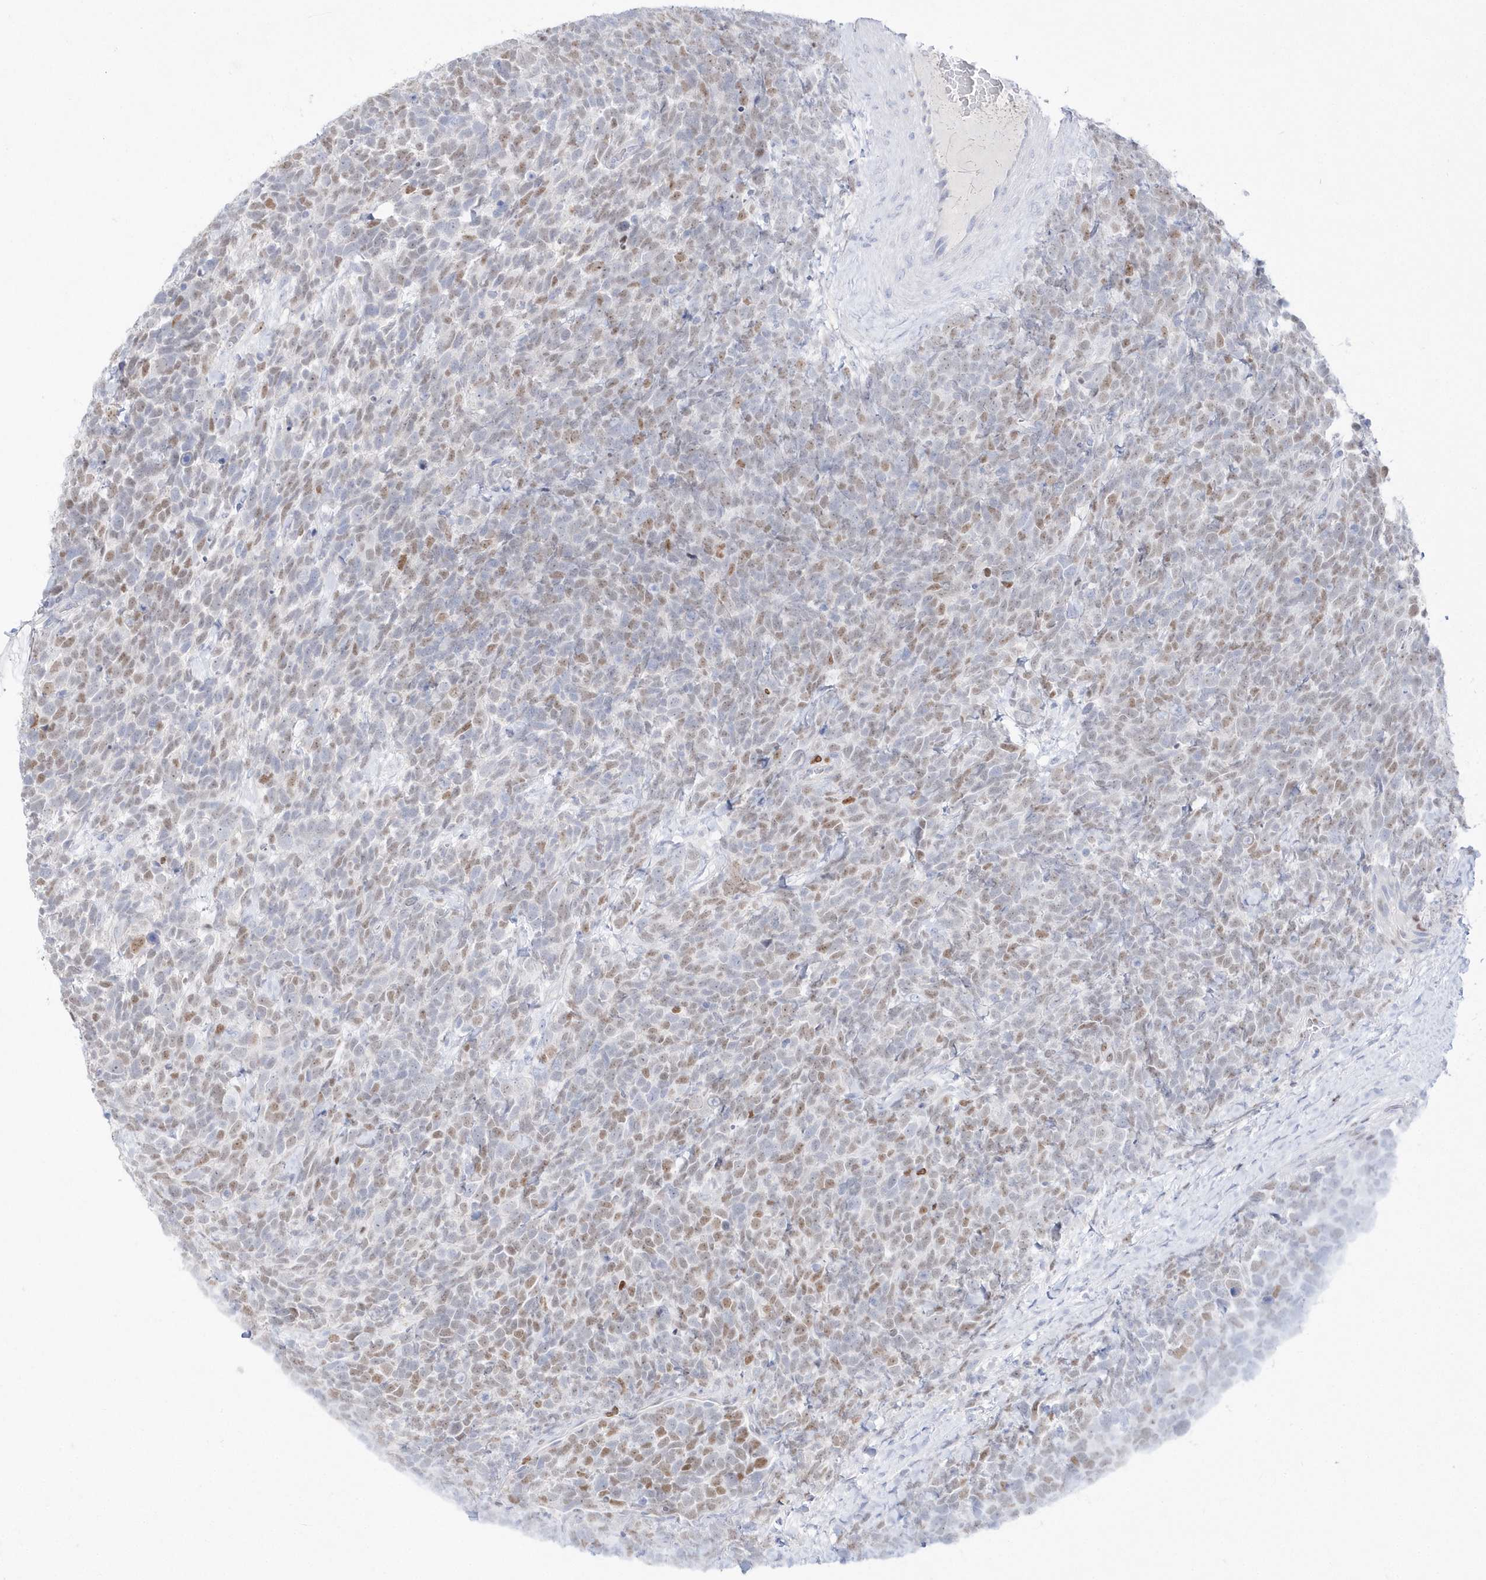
{"staining": {"intensity": "moderate", "quantity": ">75%", "location": "nuclear"}, "tissue": "urothelial cancer", "cell_type": "Tumor cells", "image_type": "cancer", "snomed": [{"axis": "morphology", "description": "Urothelial carcinoma, High grade"}, {"axis": "topography", "description": "Urinary bladder"}], "caption": "A histopathology image showing moderate nuclear expression in about >75% of tumor cells in high-grade urothelial carcinoma, as visualized by brown immunohistochemical staining.", "gene": "TMCO6", "patient": {"sex": "female", "age": 82}}